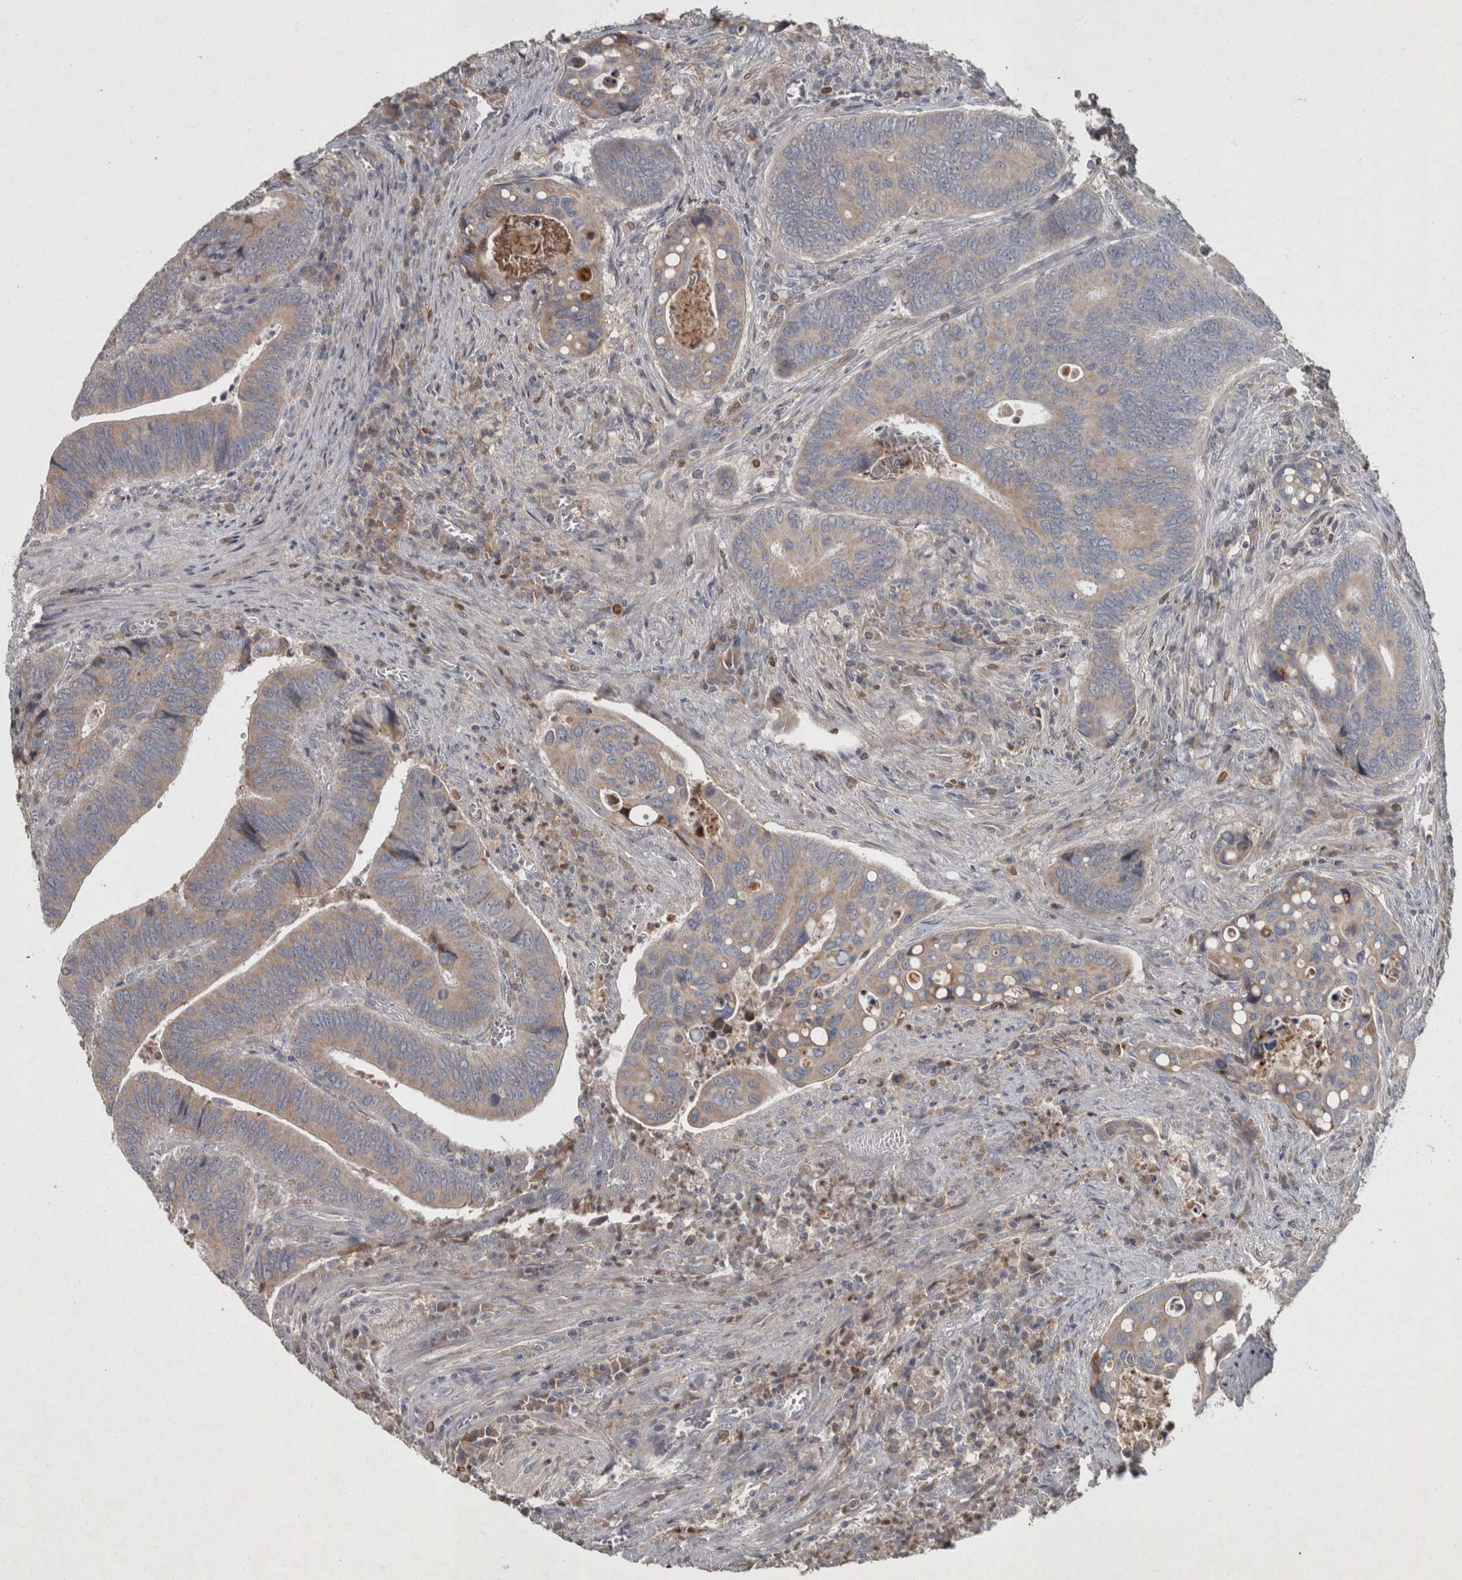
{"staining": {"intensity": "weak", "quantity": ">75%", "location": "cytoplasmic/membranous"}, "tissue": "colorectal cancer", "cell_type": "Tumor cells", "image_type": "cancer", "snomed": [{"axis": "morphology", "description": "Inflammation, NOS"}, {"axis": "morphology", "description": "Adenocarcinoma, NOS"}, {"axis": "topography", "description": "Colon"}], "caption": "Adenocarcinoma (colorectal) was stained to show a protein in brown. There is low levels of weak cytoplasmic/membranous positivity in about >75% of tumor cells.", "gene": "PPP1R3C", "patient": {"sex": "male", "age": 72}}